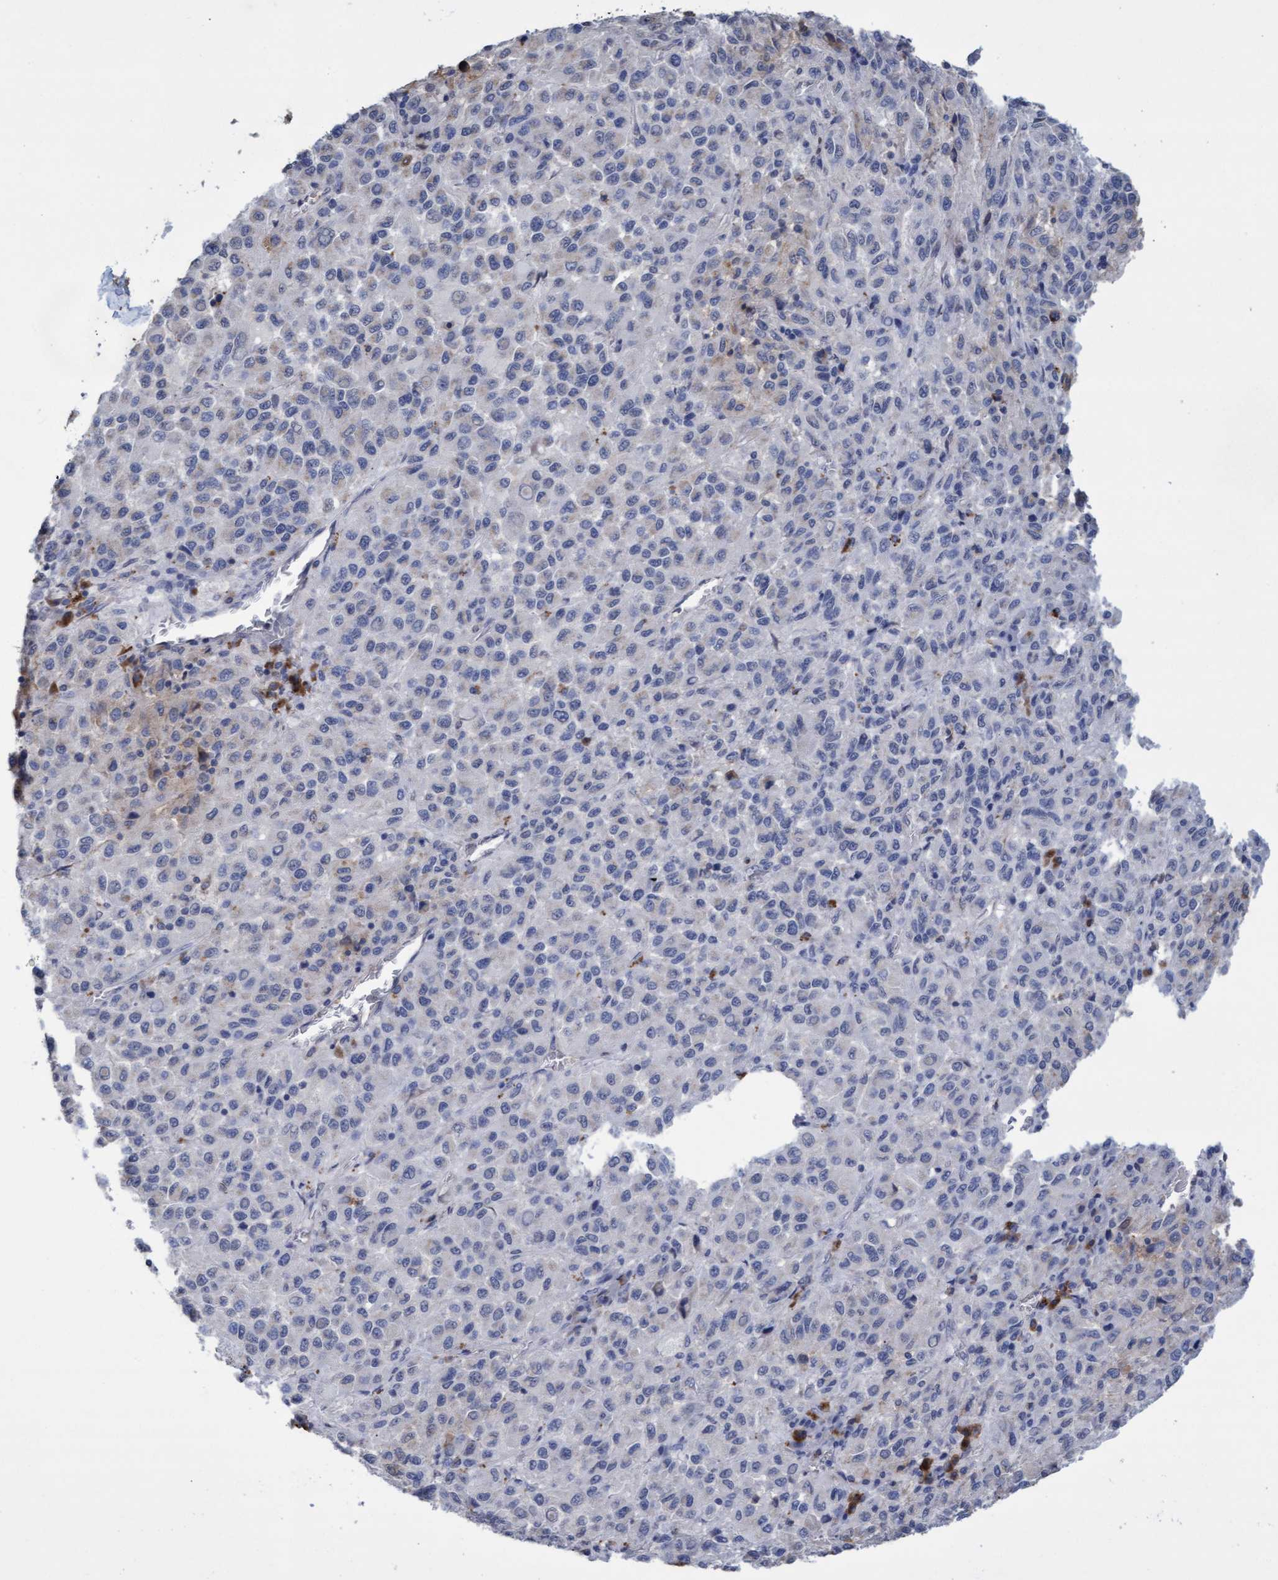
{"staining": {"intensity": "negative", "quantity": "none", "location": "none"}, "tissue": "skin cancer", "cell_type": "Tumor cells", "image_type": "cancer", "snomed": [{"axis": "morphology", "description": "Squamous cell carcinoma, NOS"}, {"axis": "topography", "description": "Skin"}], "caption": "This is an immunohistochemistry histopathology image of squamous cell carcinoma (skin). There is no positivity in tumor cells.", "gene": "GPR39", "patient": {"sex": "female", "age": 73}}